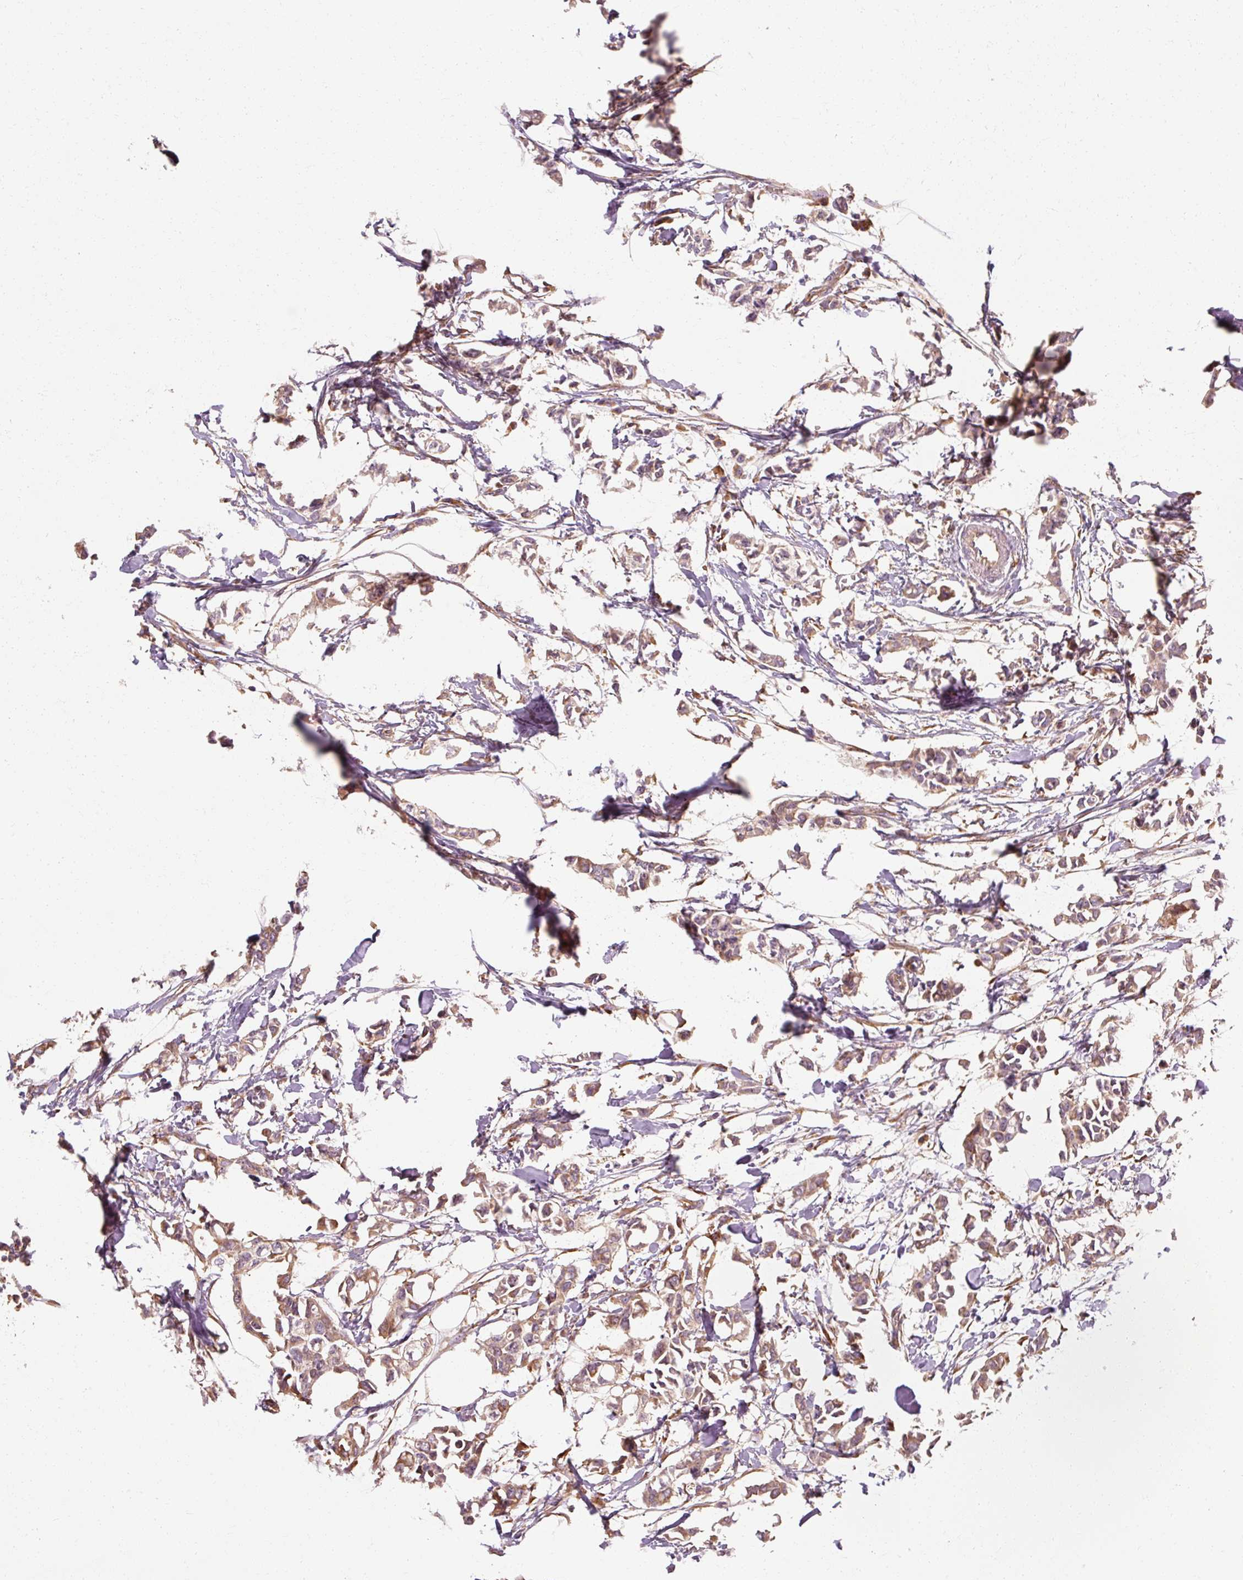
{"staining": {"intensity": "weak", "quantity": ">75%", "location": "cytoplasmic/membranous"}, "tissue": "breast cancer", "cell_type": "Tumor cells", "image_type": "cancer", "snomed": [{"axis": "morphology", "description": "Duct carcinoma"}, {"axis": "topography", "description": "Breast"}], "caption": "There is low levels of weak cytoplasmic/membranous staining in tumor cells of breast cancer (invasive ductal carcinoma), as demonstrated by immunohistochemical staining (brown color).", "gene": "TBC1D4", "patient": {"sex": "female", "age": 41}}